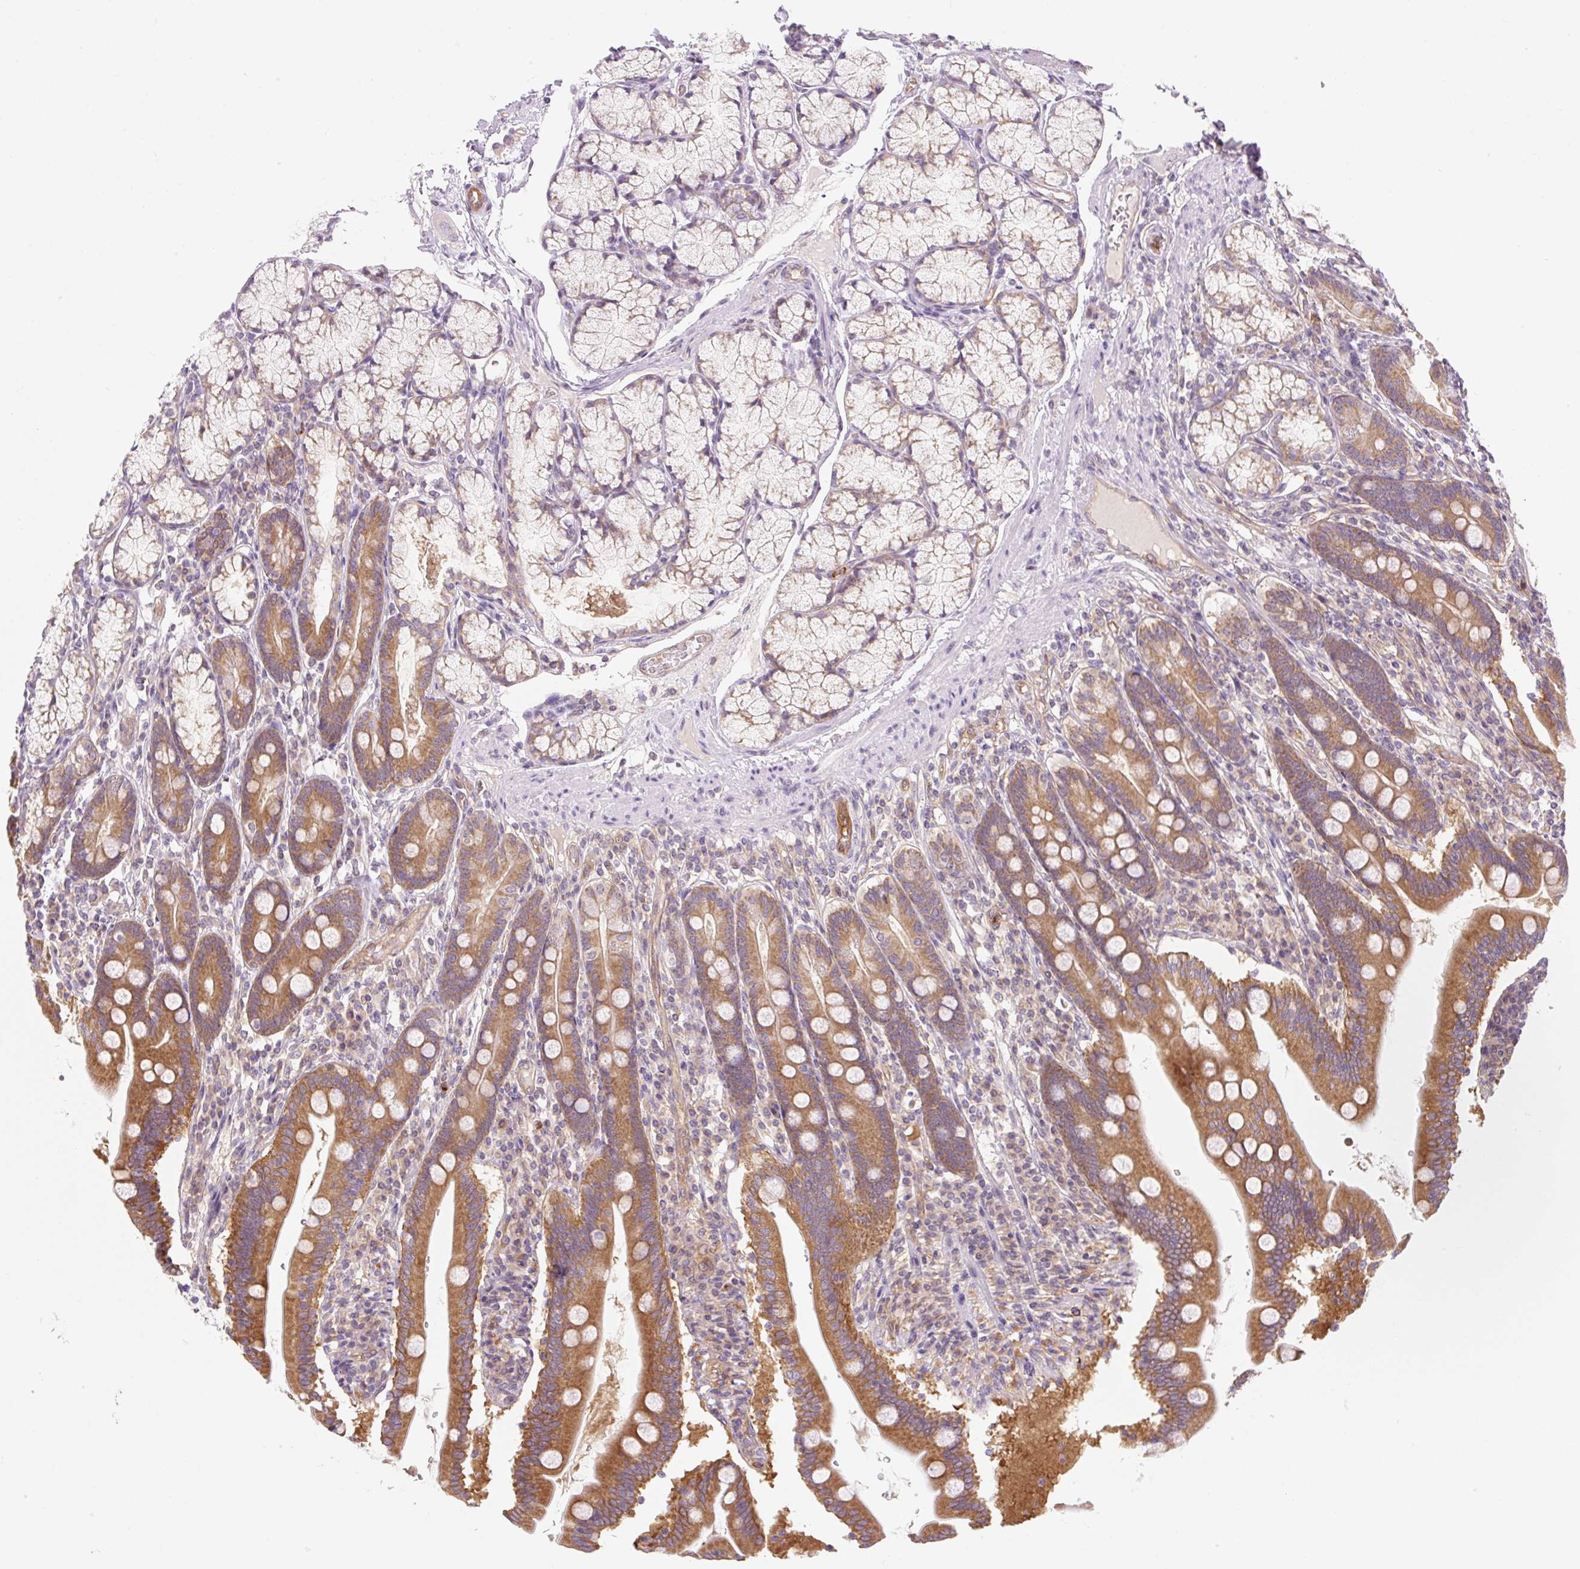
{"staining": {"intensity": "moderate", "quantity": ">75%", "location": "cytoplasmic/membranous"}, "tissue": "duodenum", "cell_type": "Glandular cells", "image_type": "normal", "snomed": [{"axis": "morphology", "description": "Normal tissue, NOS"}, {"axis": "topography", "description": "Duodenum"}], "caption": "This is a micrograph of immunohistochemistry (IHC) staining of unremarkable duodenum, which shows moderate staining in the cytoplasmic/membranous of glandular cells.", "gene": "OMA1", "patient": {"sex": "female", "age": 67}}